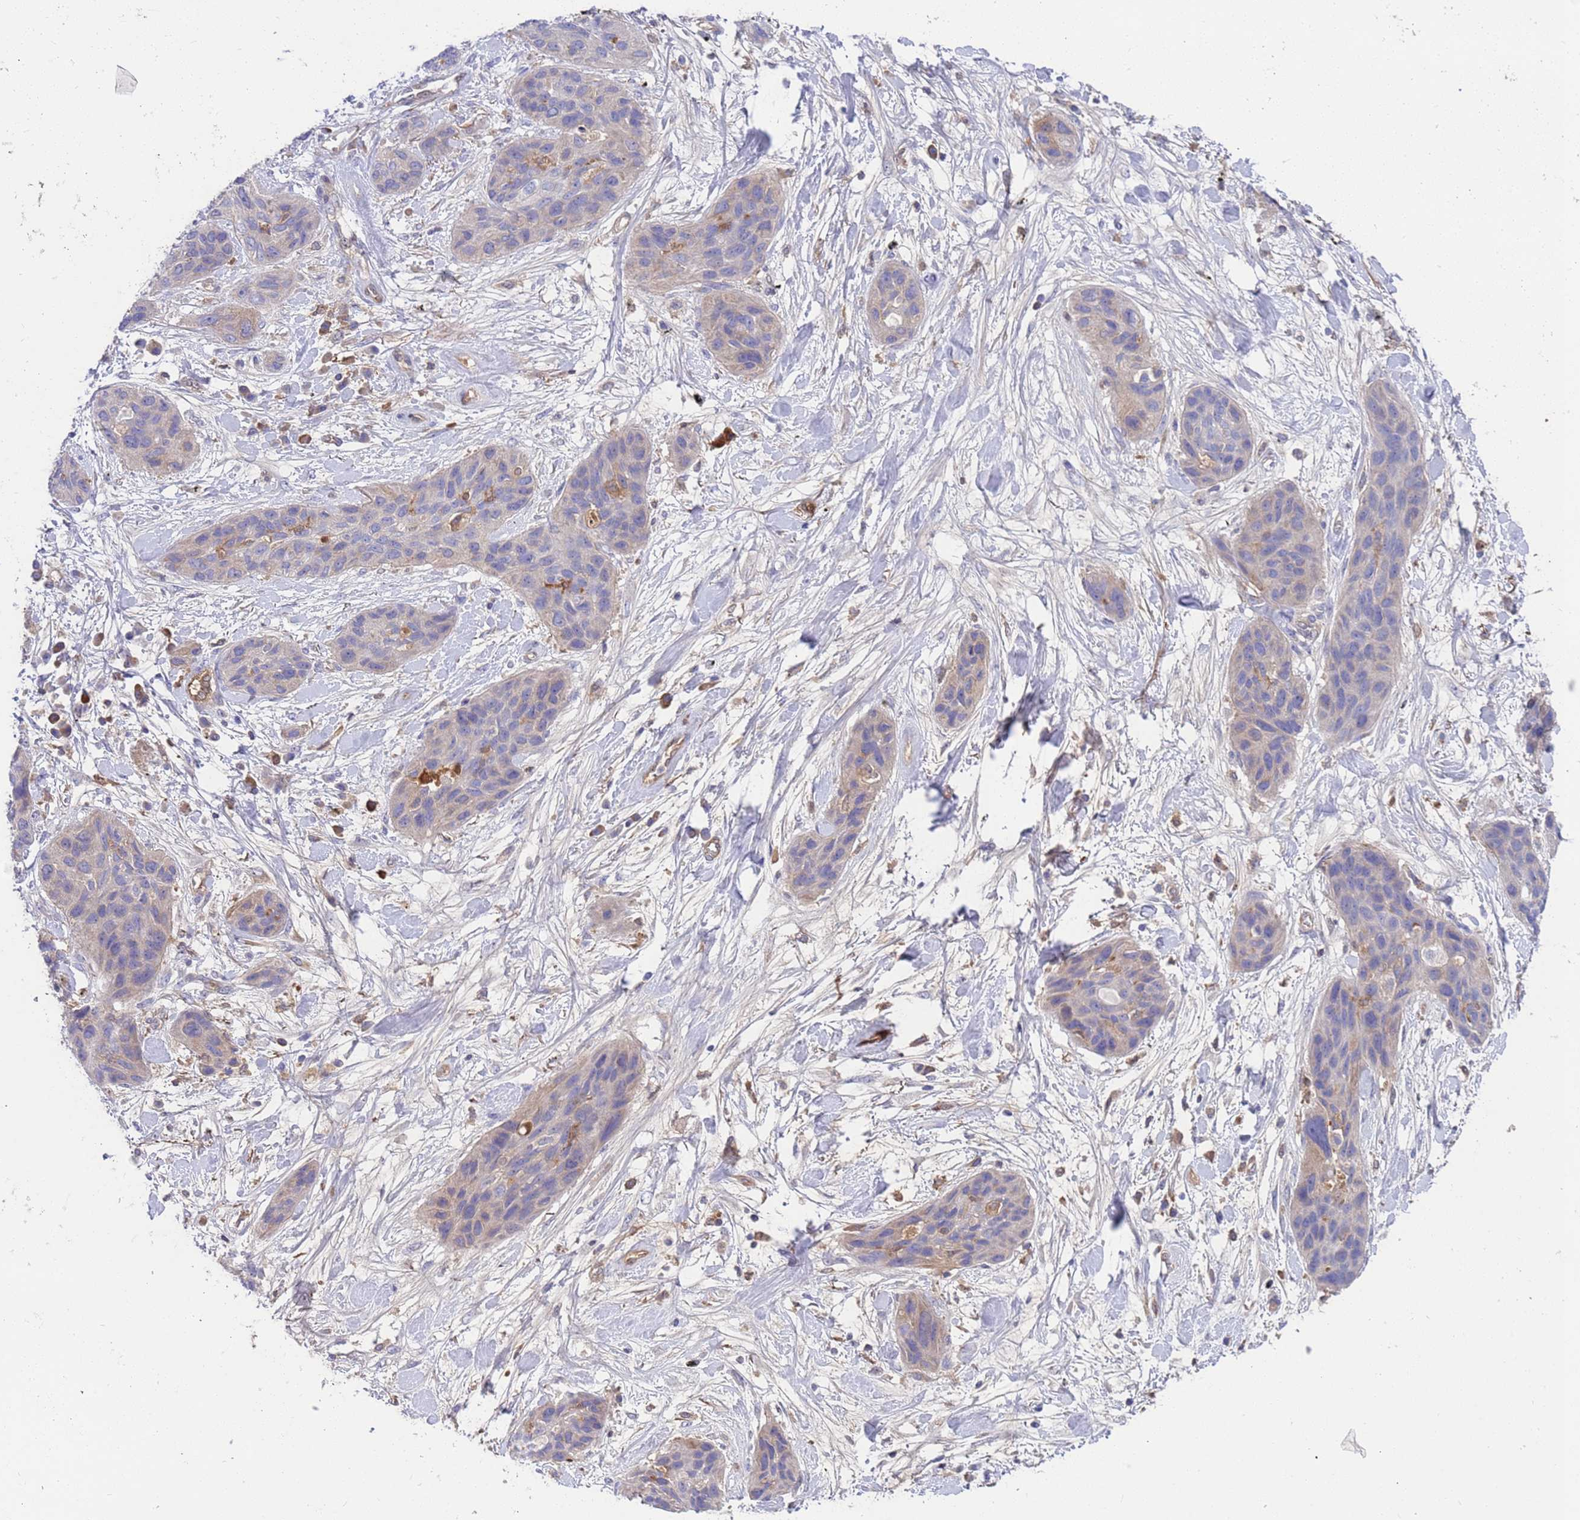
{"staining": {"intensity": "negative", "quantity": "none", "location": "none"}, "tissue": "lung cancer", "cell_type": "Tumor cells", "image_type": "cancer", "snomed": [{"axis": "morphology", "description": "Squamous cell carcinoma, NOS"}, {"axis": "topography", "description": "Lung"}], "caption": "Immunohistochemistry micrograph of neoplastic tissue: human squamous cell carcinoma (lung) stained with DAB exhibits no significant protein staining in tumor cells.", "gene": "FOXRED1", "patient": {"sex": "female", "age": 70}}